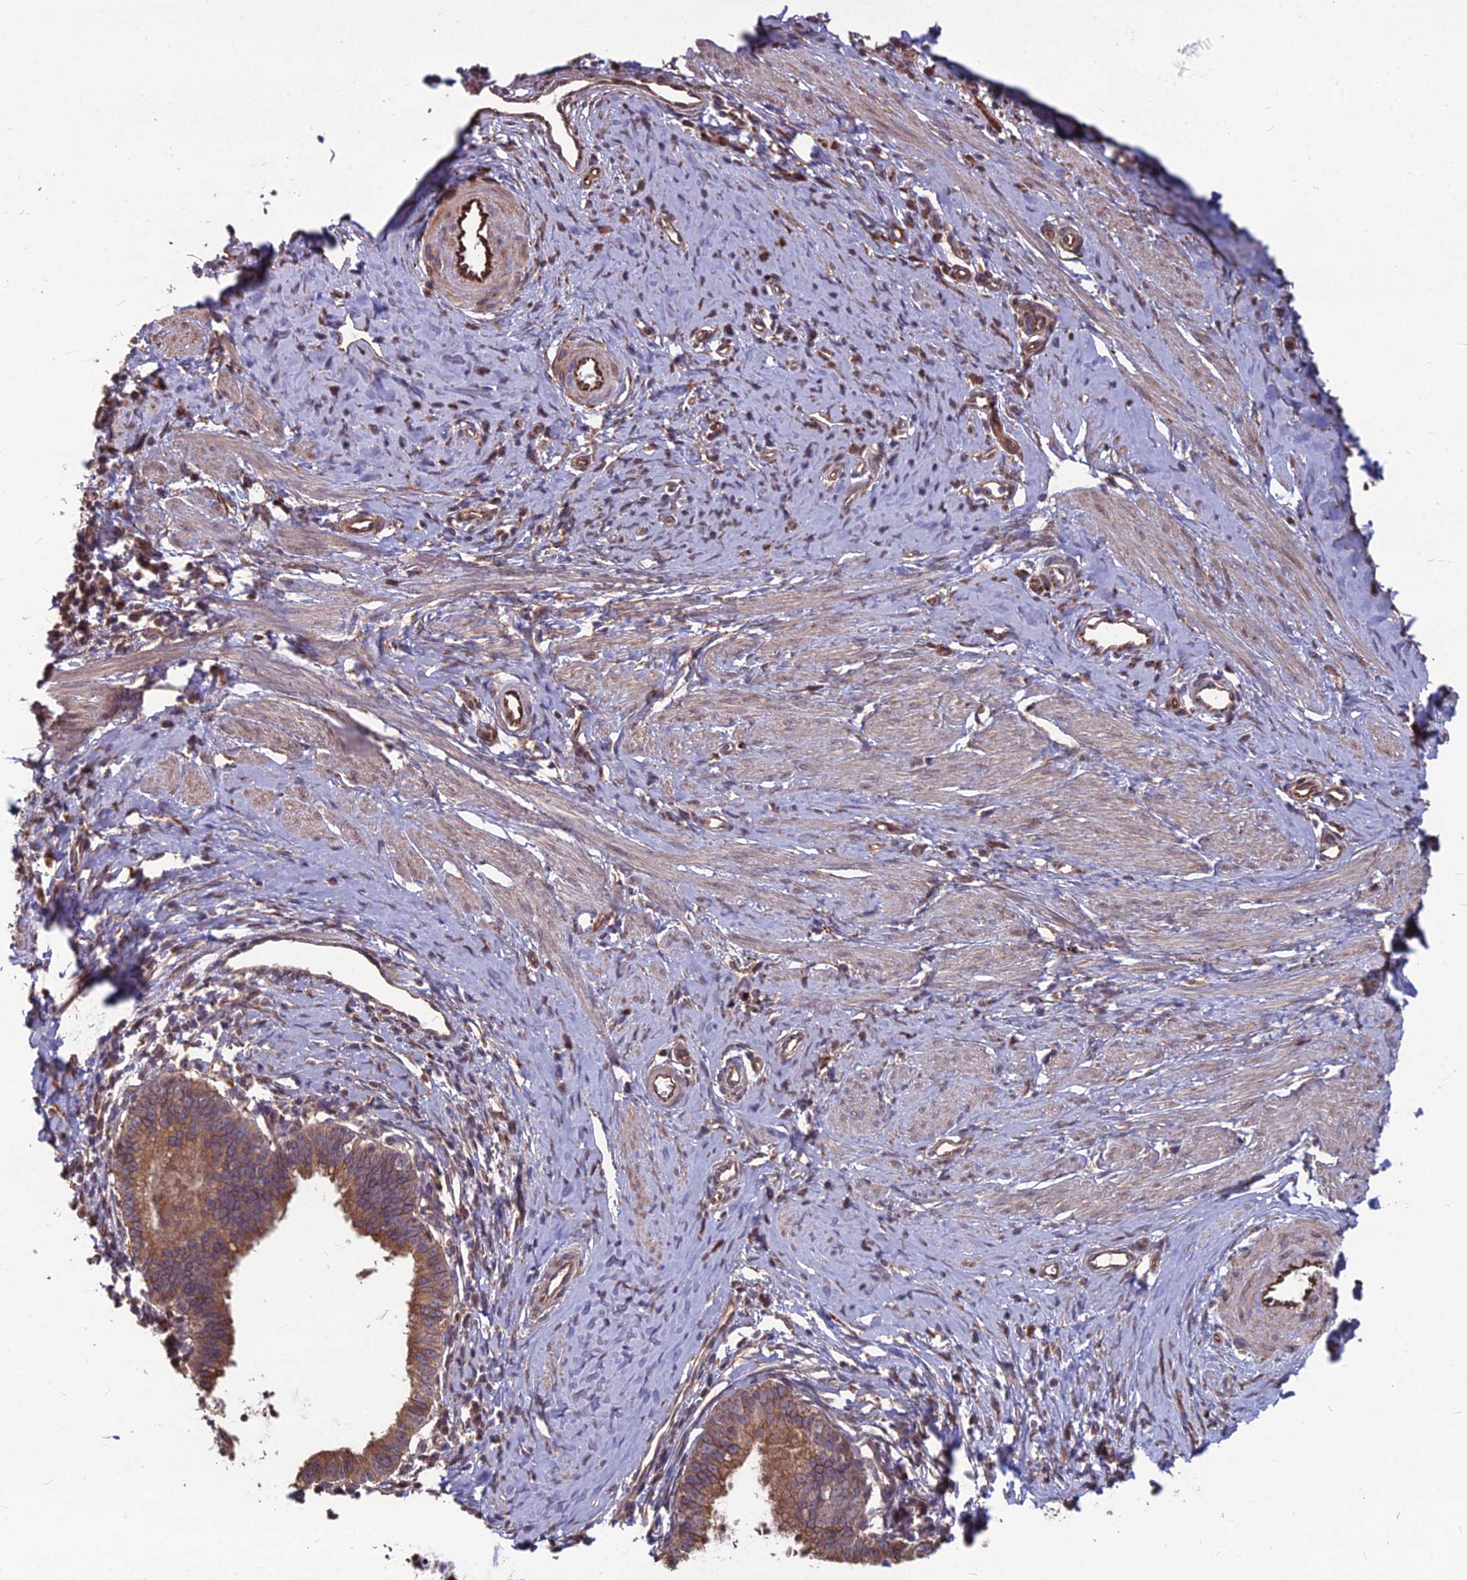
{"staining": {"intensity": "moderate", "quantity": ">75%", "location": "cytoplasmic/membranous"}, "tissue": "cervical cancer", "cell_type": "Tumor cells", "image_type": "cancer", "snomed": [{"axis": "morphology", "description": "Adenocarcinoma, NOS"}, {"axis": "topography", "description": "Cervix"}], "caption": "Tumor cells display moderate cytoplasmic/membranous staining in approximately >75% of cells in cervical cancer.", "gene": "LSM6", "patient": {"sex": "female", "age": 36}}